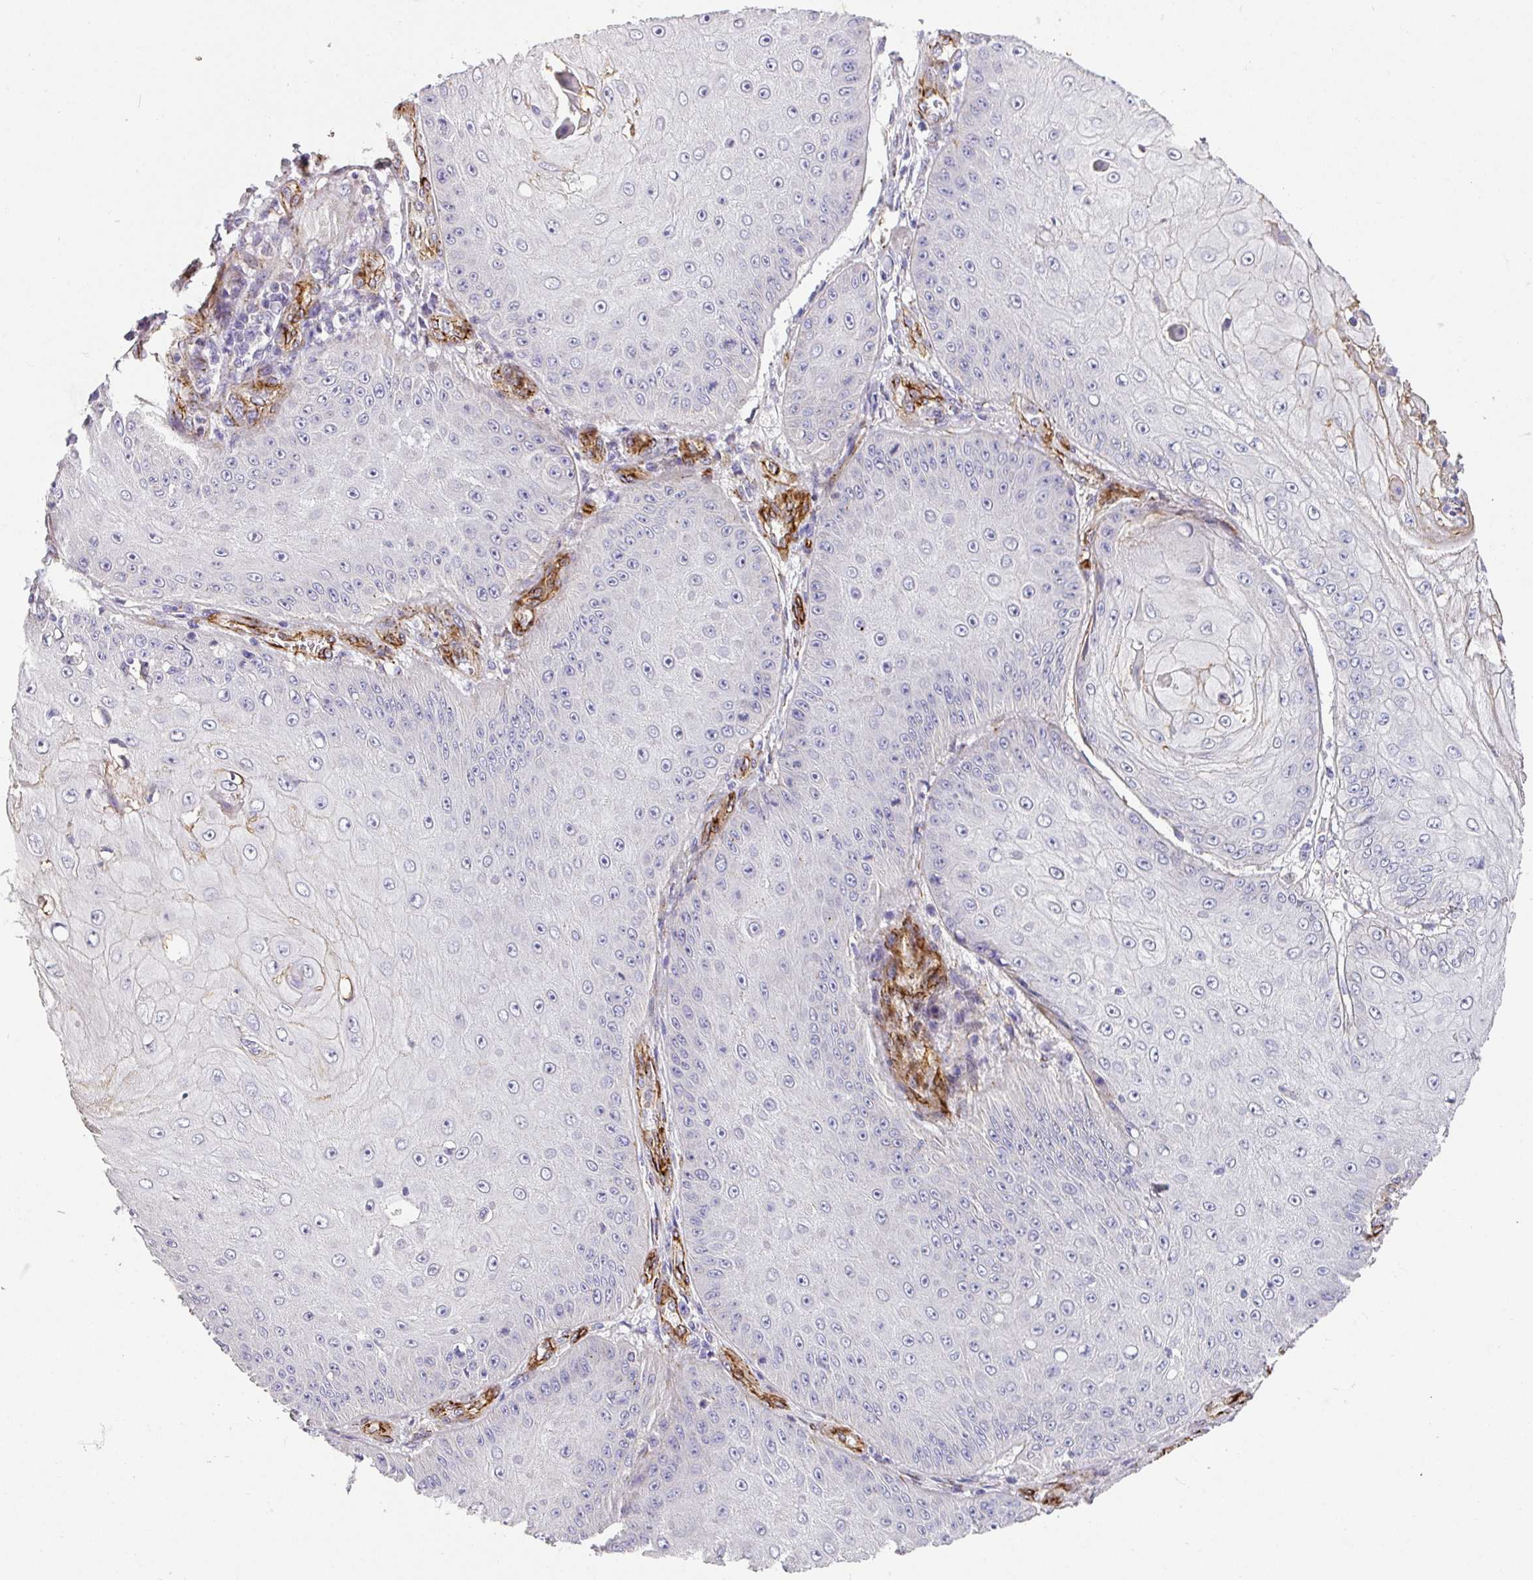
{"staining": {"intensity": "negative", "quantity": "none", "location": "none"}, "tissue": "skin cancer", "cell_type": "Tumor cells", "image_type": "cancer", "snomed": [{"axis": "morphology", "description": "Squamous cell carcinoma, NOS"}, {"axis": "topography", "description": "Skin"}], "caption": "An image of human skin squamous cell carcinoma is negative for staining in tumor cells. (IHC, brightfield microscopy, high magnification).", "gene": "SLC25A17", "patient": {"sex": "male", "age": 70}}